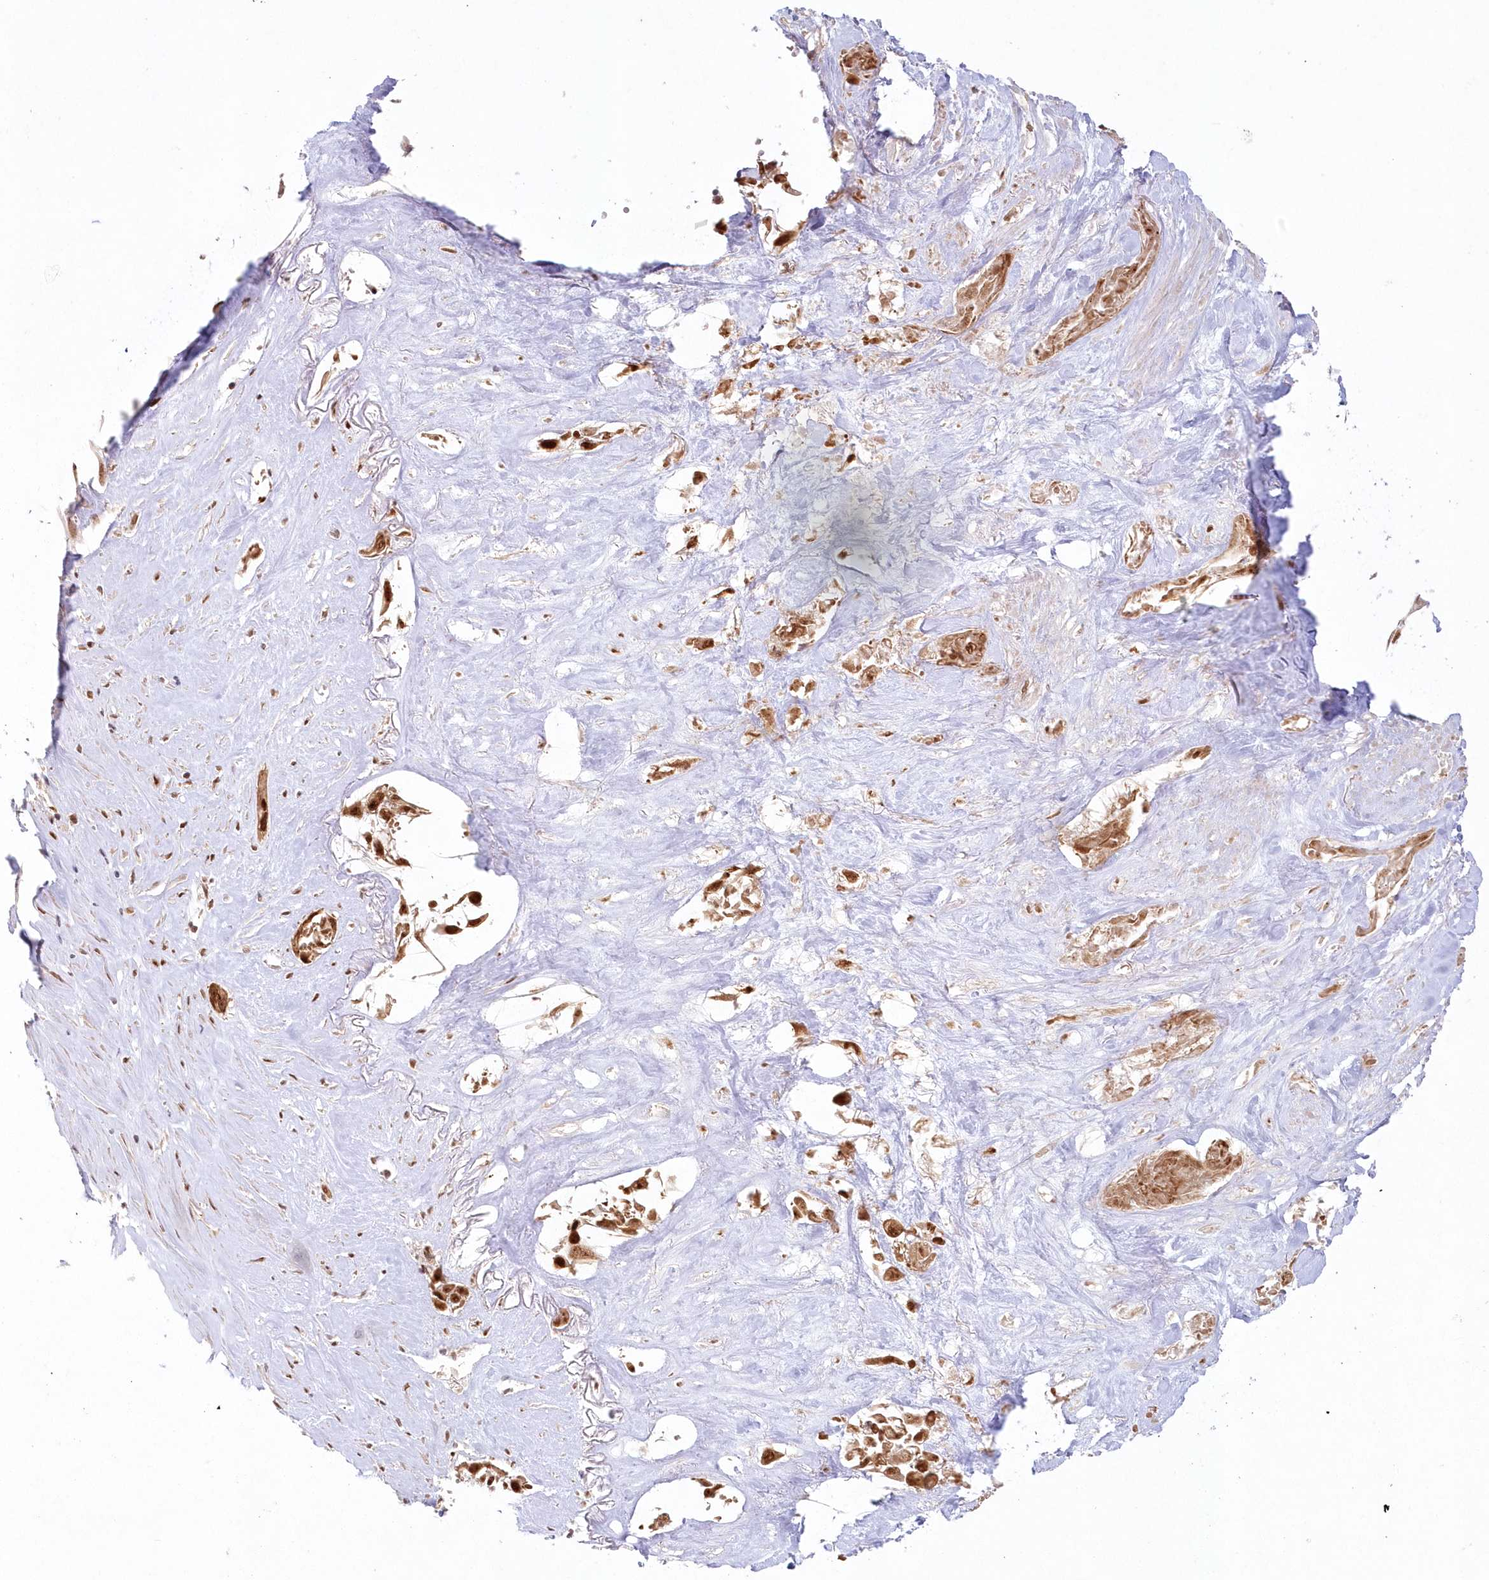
{"staining": {"intensity": "moderate", "quantity": ">75%", "location": "cytoplasmic/membranous,nuclear"}, "tissue": "pancreatic cancer", "cell_type": "Tumor cells", "image_type": "cancer", "snomed": [{"axis": "morphology", "description": "Adenocarcinoma, NOS"}, {"axis": "topography", "description": "Pancreas"}], "caption": "Moderate cytoplasmic/membranous and nuclear protein staining is appreciated in approximately >75% of tumor cells in adenocarcinoma (pancreatic).", "gene": "TOGARAM2", "patient": {"sex": "female", "age": 60}}